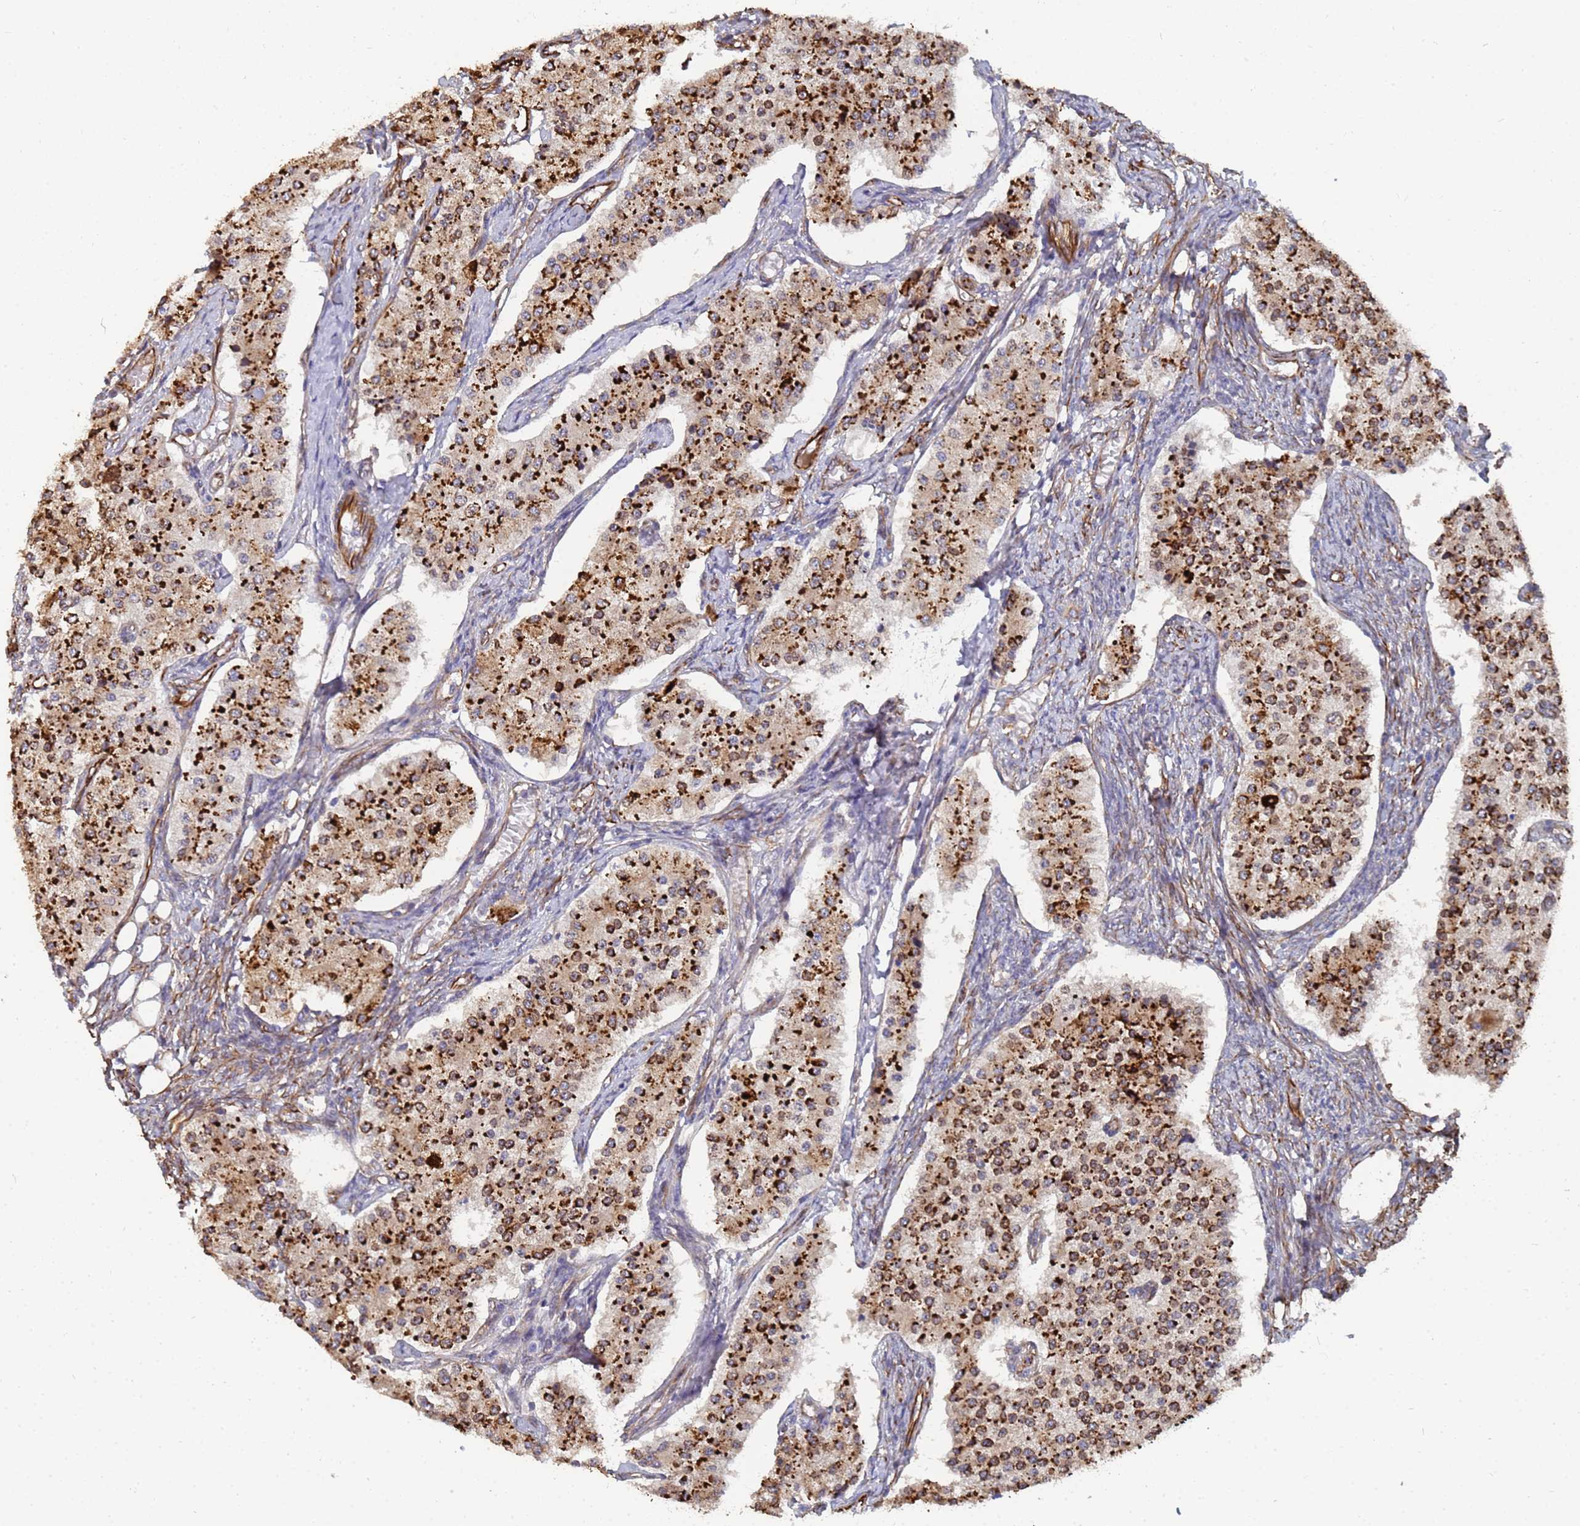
{"staining": {"intensity": "strong", "quantity": "25%-75%", "location": "cytoplasmic/membranous"}, "tissue": "carcinoid", "cell_type": "Tumor cells", "image_type": "cancer", "snomed": [{"axis": "morphology", "description": "Carcinoid, malignant, NOS"}, {"axis": "topography", "description": "Colon"}], "caption": "An immunohistochemistry (IHC) histopathology image of tumor tissue is shown. Protein staining in brown shows strong cytoplasmic/membranous positivity in carcinoid (malignant) within tumor cells.", "gene": "SYT13", "patient": {"sex": "female", "age": 52}}